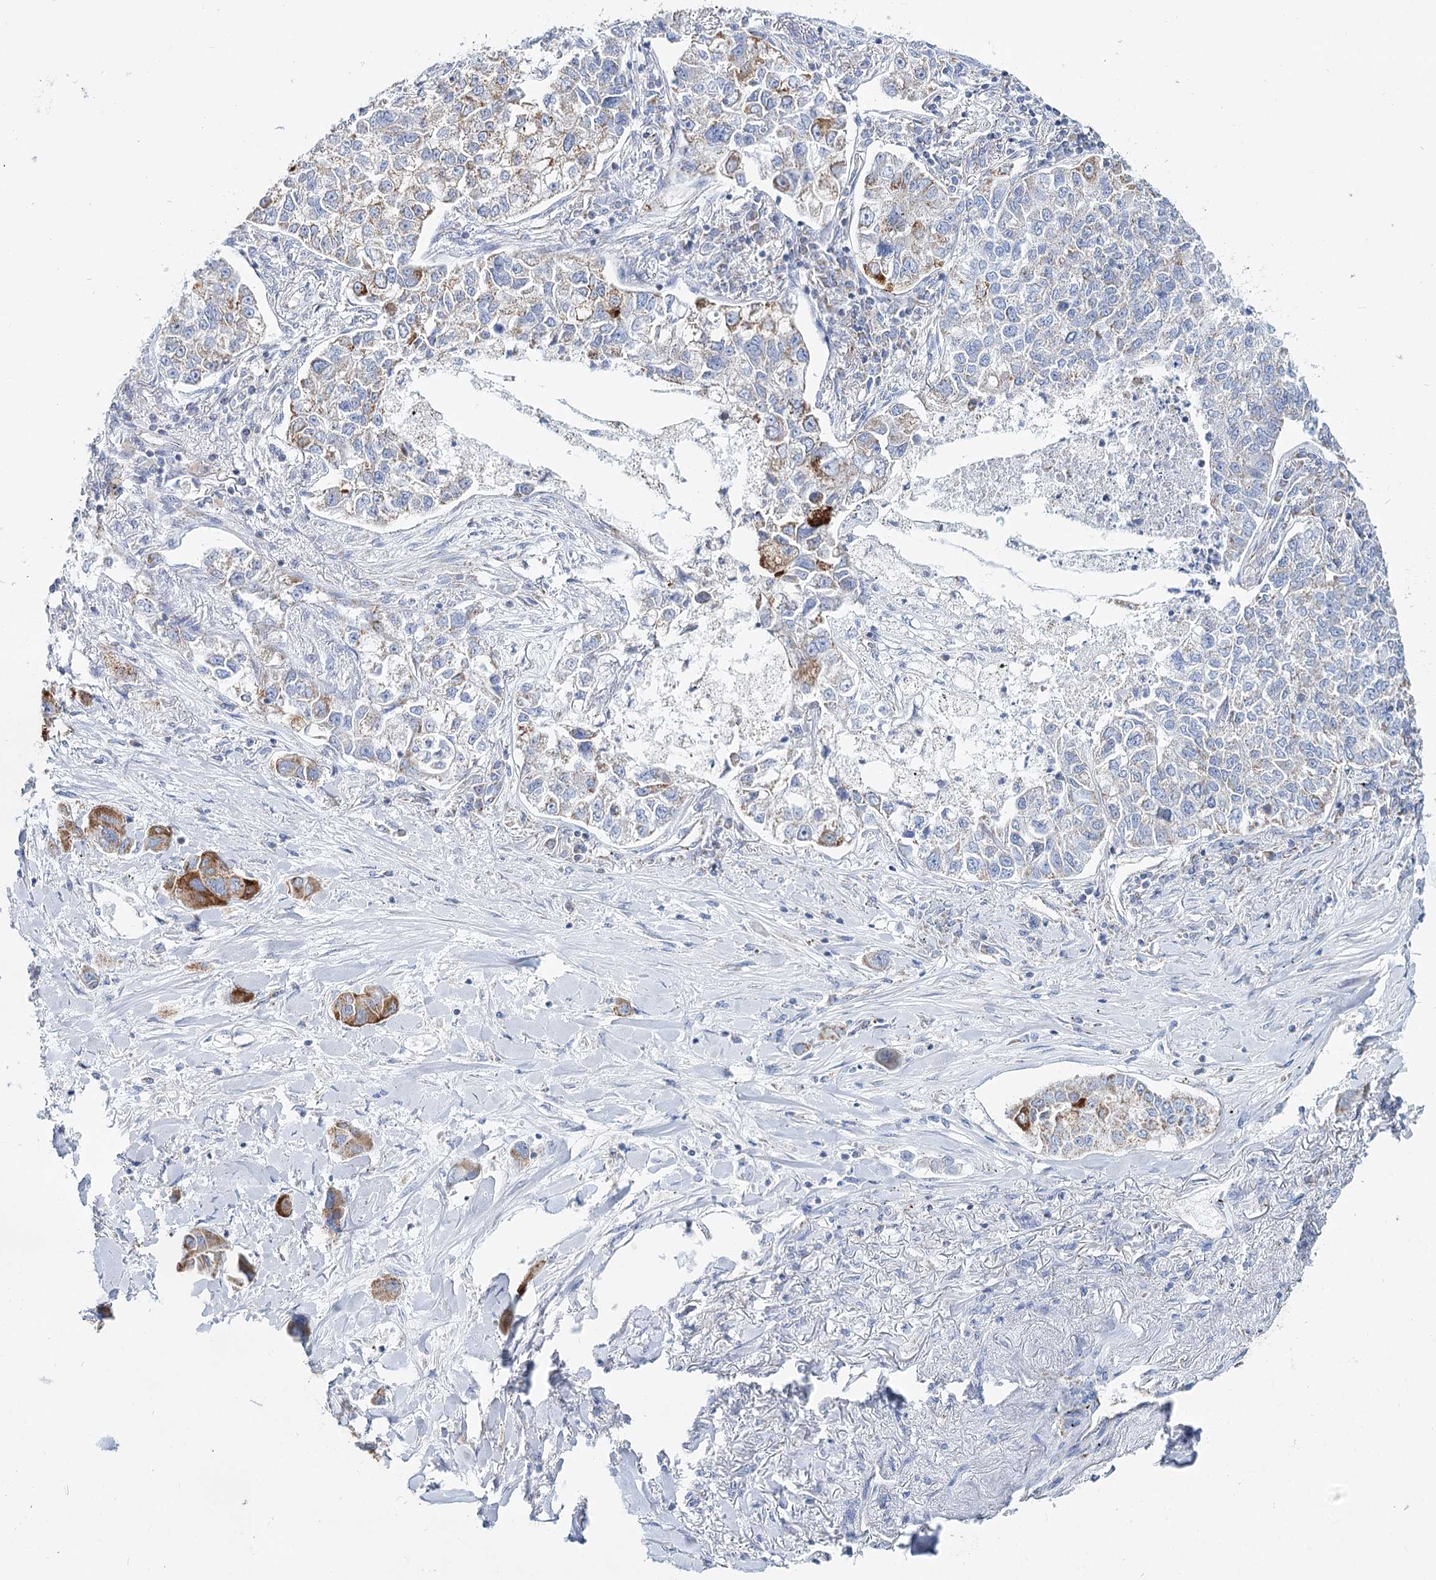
{"staining": {"intensity": "strong", "quantity": "<25%", "location": "cytoplasmic/membranous"}, "tissue": "lung cancer", "cell_type": "Tumor cells", "image_type": "cancer", "snomed": [{"axis": "morphology", "description": "Adenocarcinoma, NOS"}, {"axis": "topography", "description": "Lung"}], "caption": "Adenocarcinoma (lung) stained for a protein (brown) demonstrates strong cytoplasmic/membranous positive staining in about <25% of tumor cells.", "gene": "MCCC2", "patient": {"sex": "male", "age": 49}}